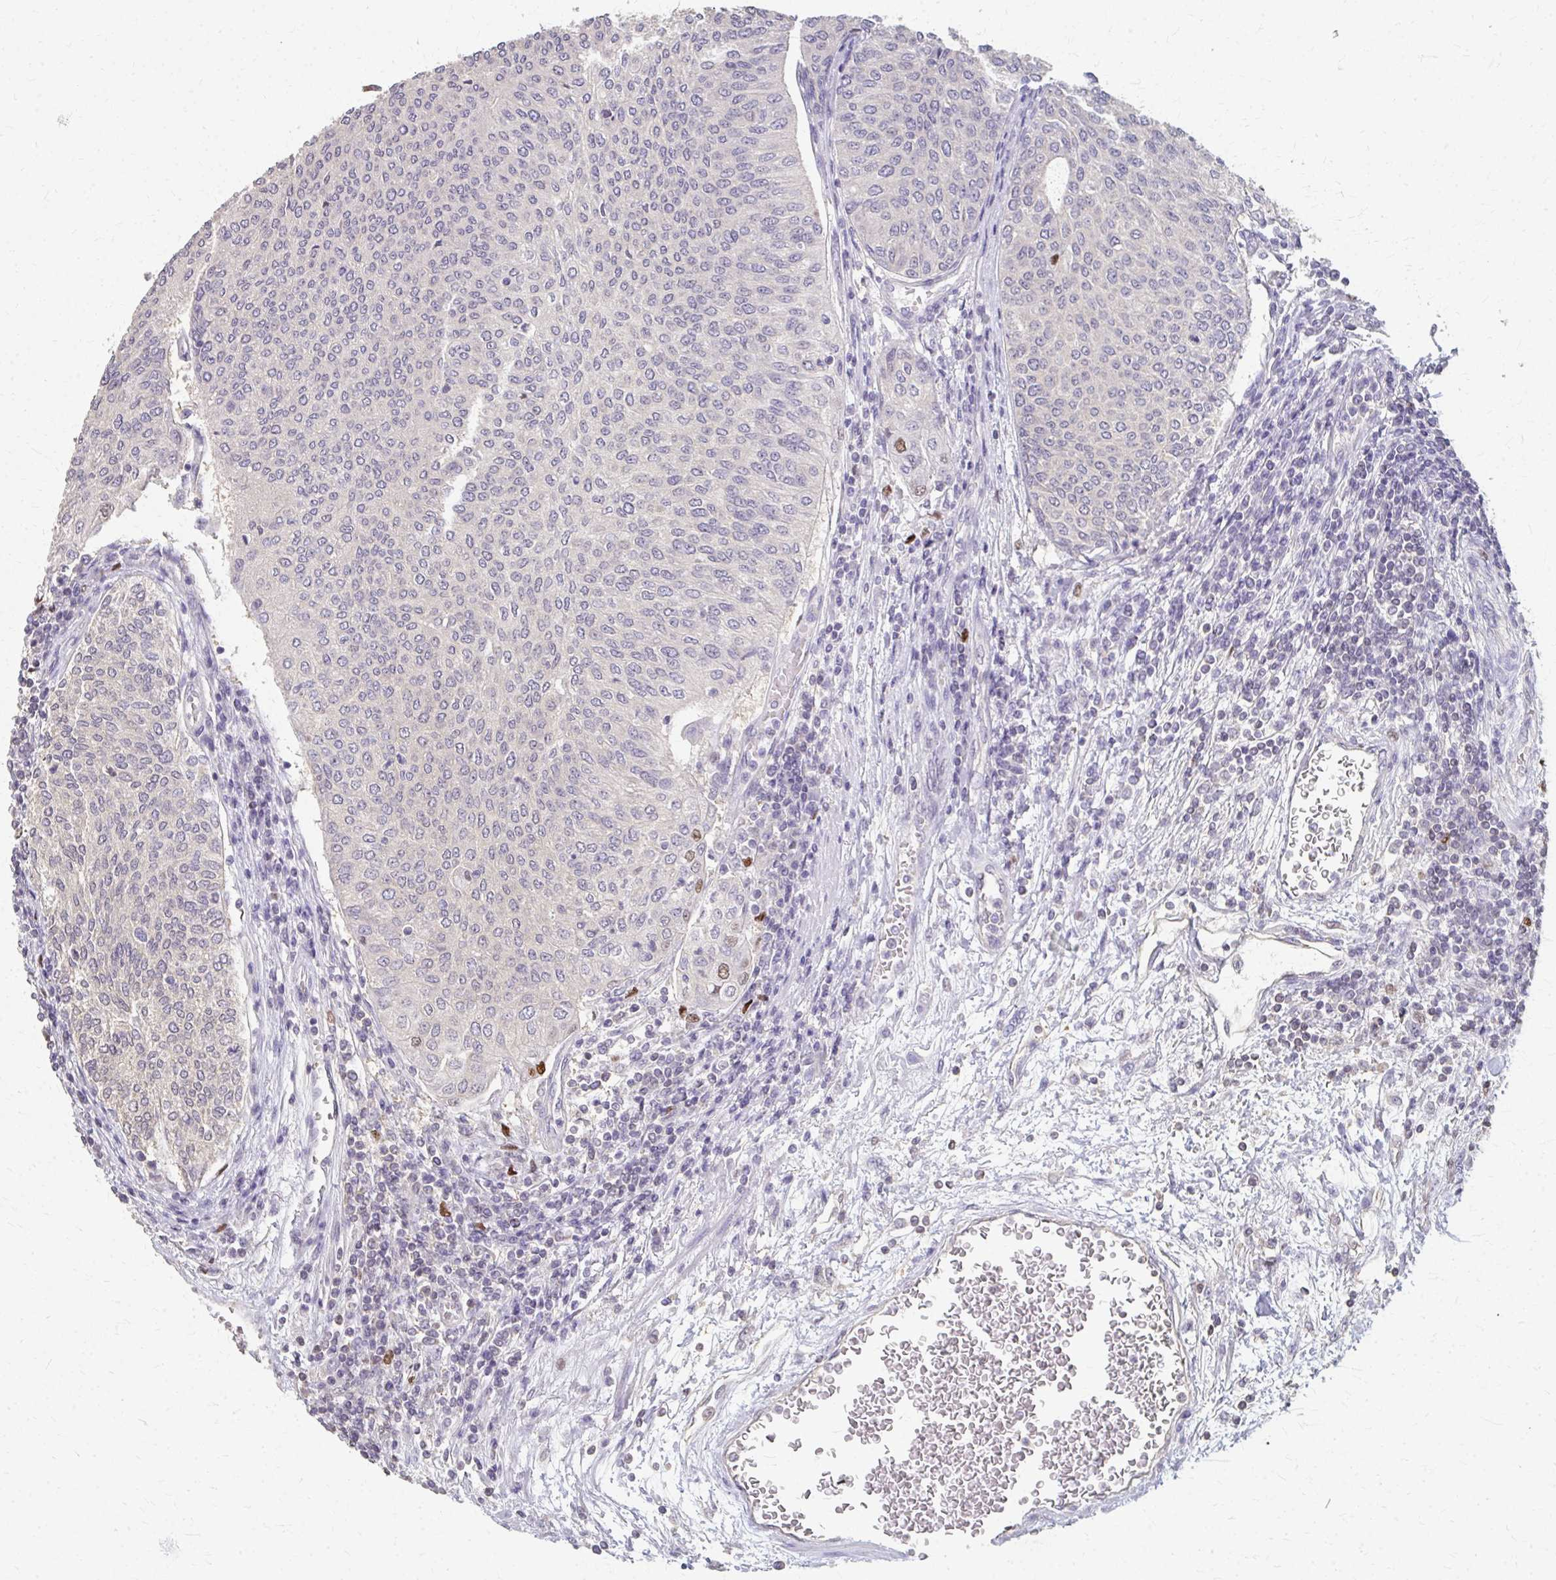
{"staining": {"intensity": "negative", "quantity": "none", "location": "none"}, "tissue": "urothelial cancer", "cell_type": "Tumor cells", "image_type": "cancer", "snomed": [{"axis": "morphology", "description": "Urothelial carcinoma, High grade"}, {"axis": "topography", "description": "Urinary bladder"}], "caption": "High-grade urothelial carcinoma stained for a protein using immunohistochemistry exhibits no staining tumor cells.", "gene": "RABGAP1L", "patient": {"sex": "female", "age": 79}}